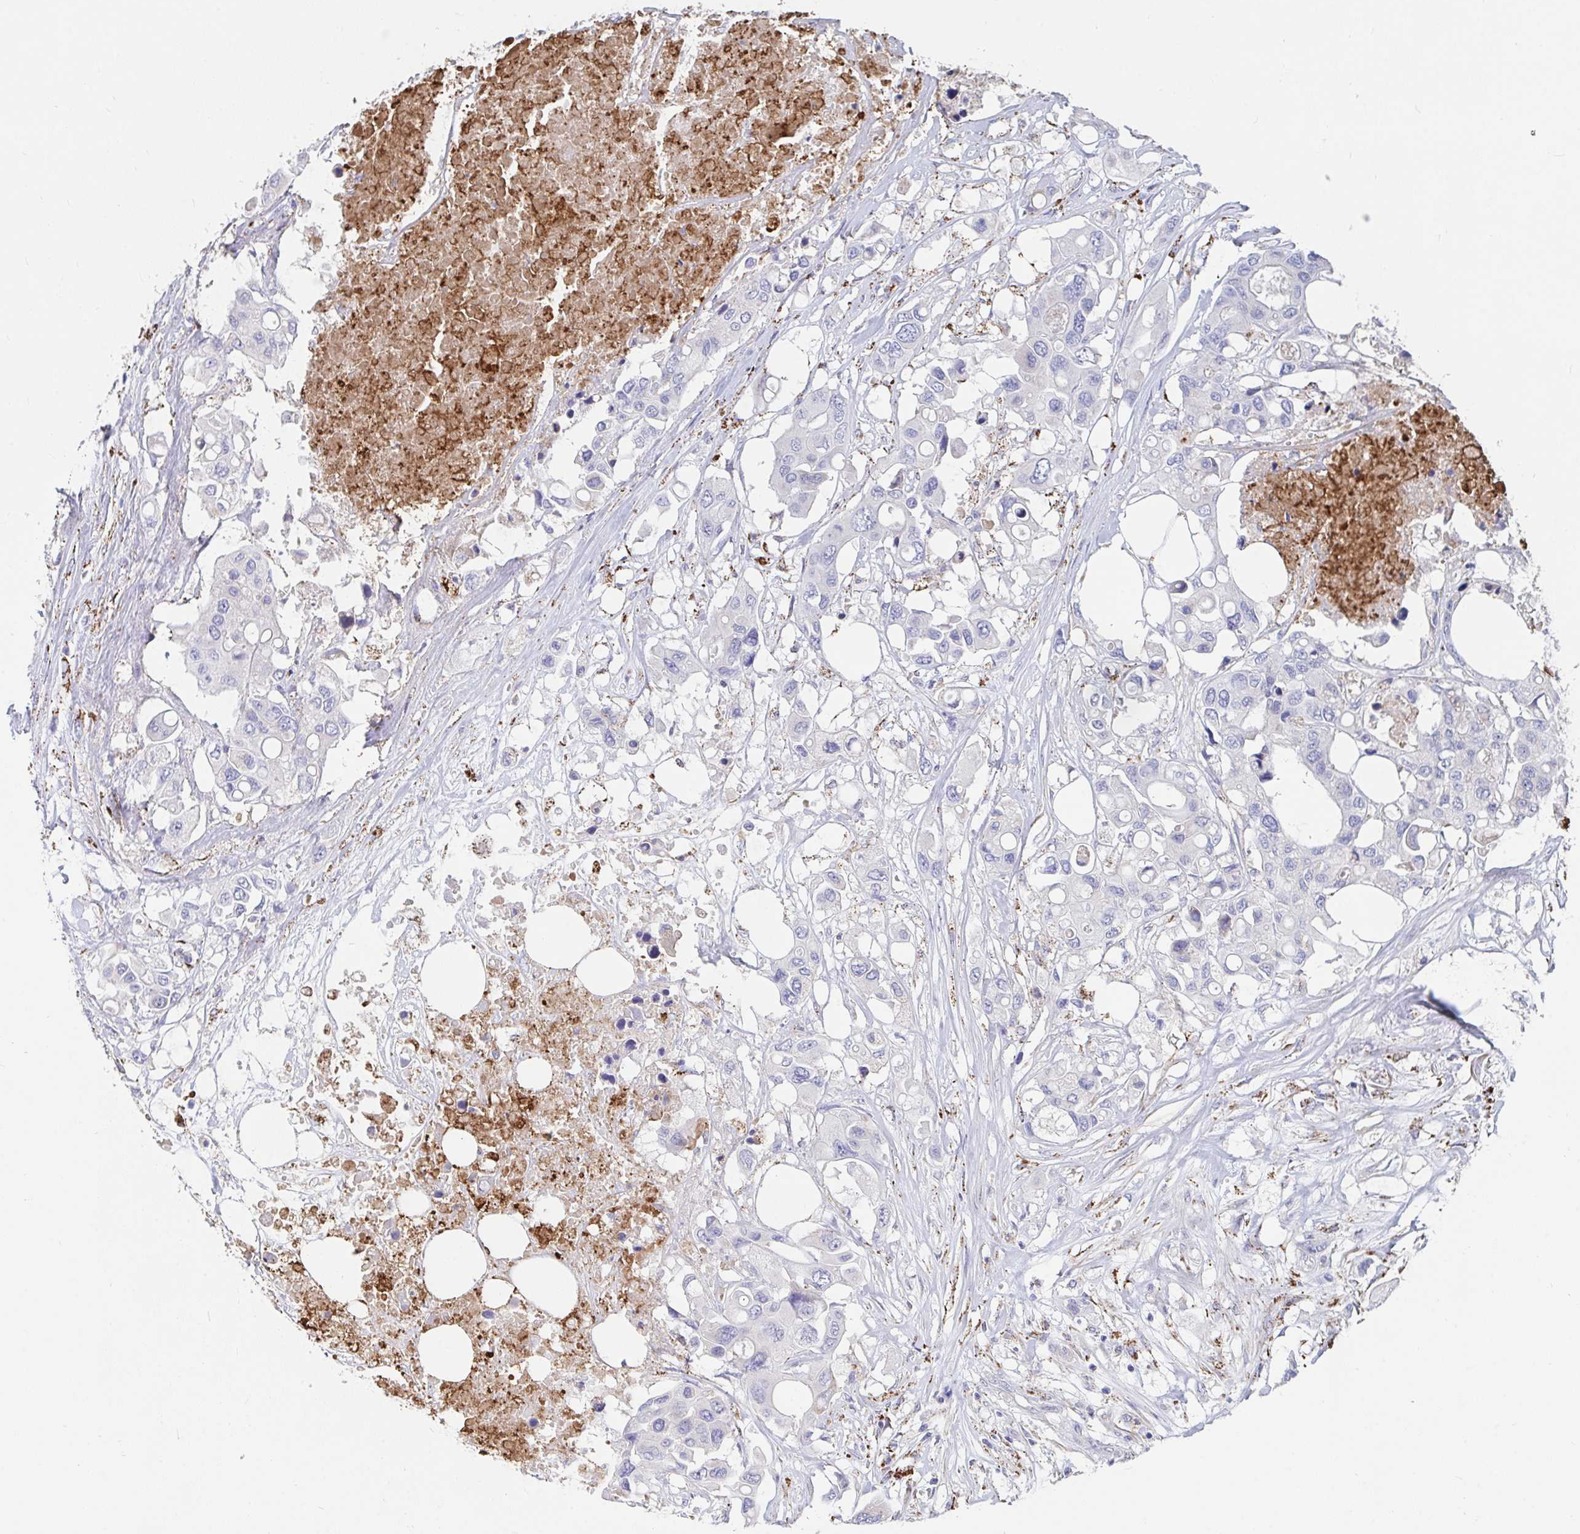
{"staining": {"intensity": "negative", "quantity": "none", "location": "none"}, "tissue": "colorectal cancer", "cell_type": "Tumor cells", "image_type": "cancer", "snomed": [{"axis": "morphology", "description": "Adenocarcinoma, NOS"}, {"axis": "topography", "description": "Colon"}], "caption": "A micrograph of colorectal cancer stained for a protein exhibits no brown staining in tumor cells.", "gene": "FAM156B", "patient": {"sex": "male", "age": 77}}